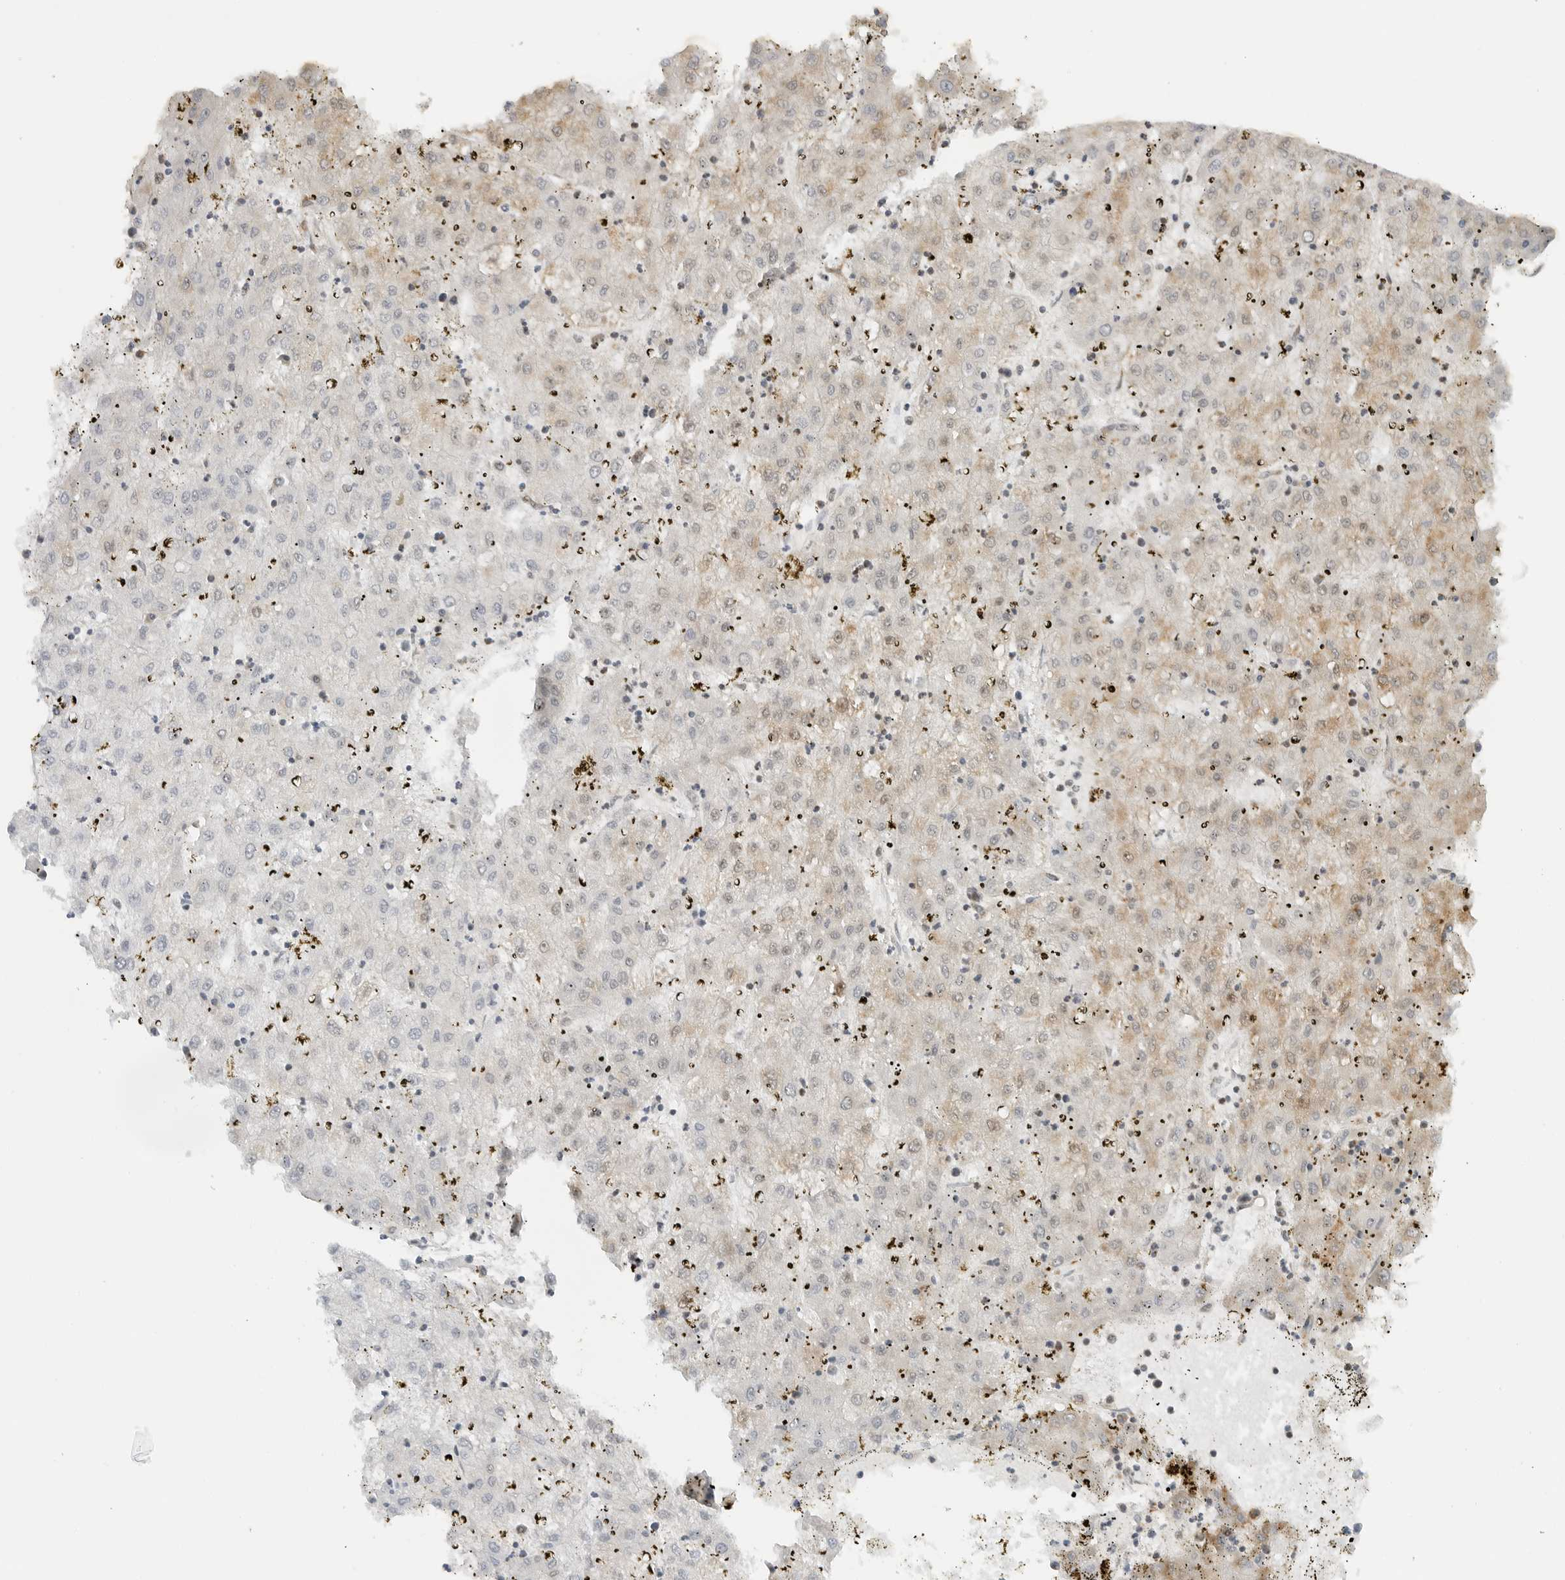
{"staining": {"intensity": "weak", "quantity": "25%-75%", "location": "cytoplasmic/membranous"}, "tissue": "liver cancer", "cell_type": "Tumor cells", "image_type": "cancer", "snomed": [{"axis": "morphology", "description": "Carcinoma, Hepatocellular, NOS"}, {"axis": "topography", "description": "Liver"}], "caption": "This image shows IHC staining of liver hepatocellular carcinoma, with low weak cytoplasmic/membranous positivity in approximately 25%-75% of tumor cells.", "gene": "RIMKLA", "patient": {"sex": "male", "age": 72}}